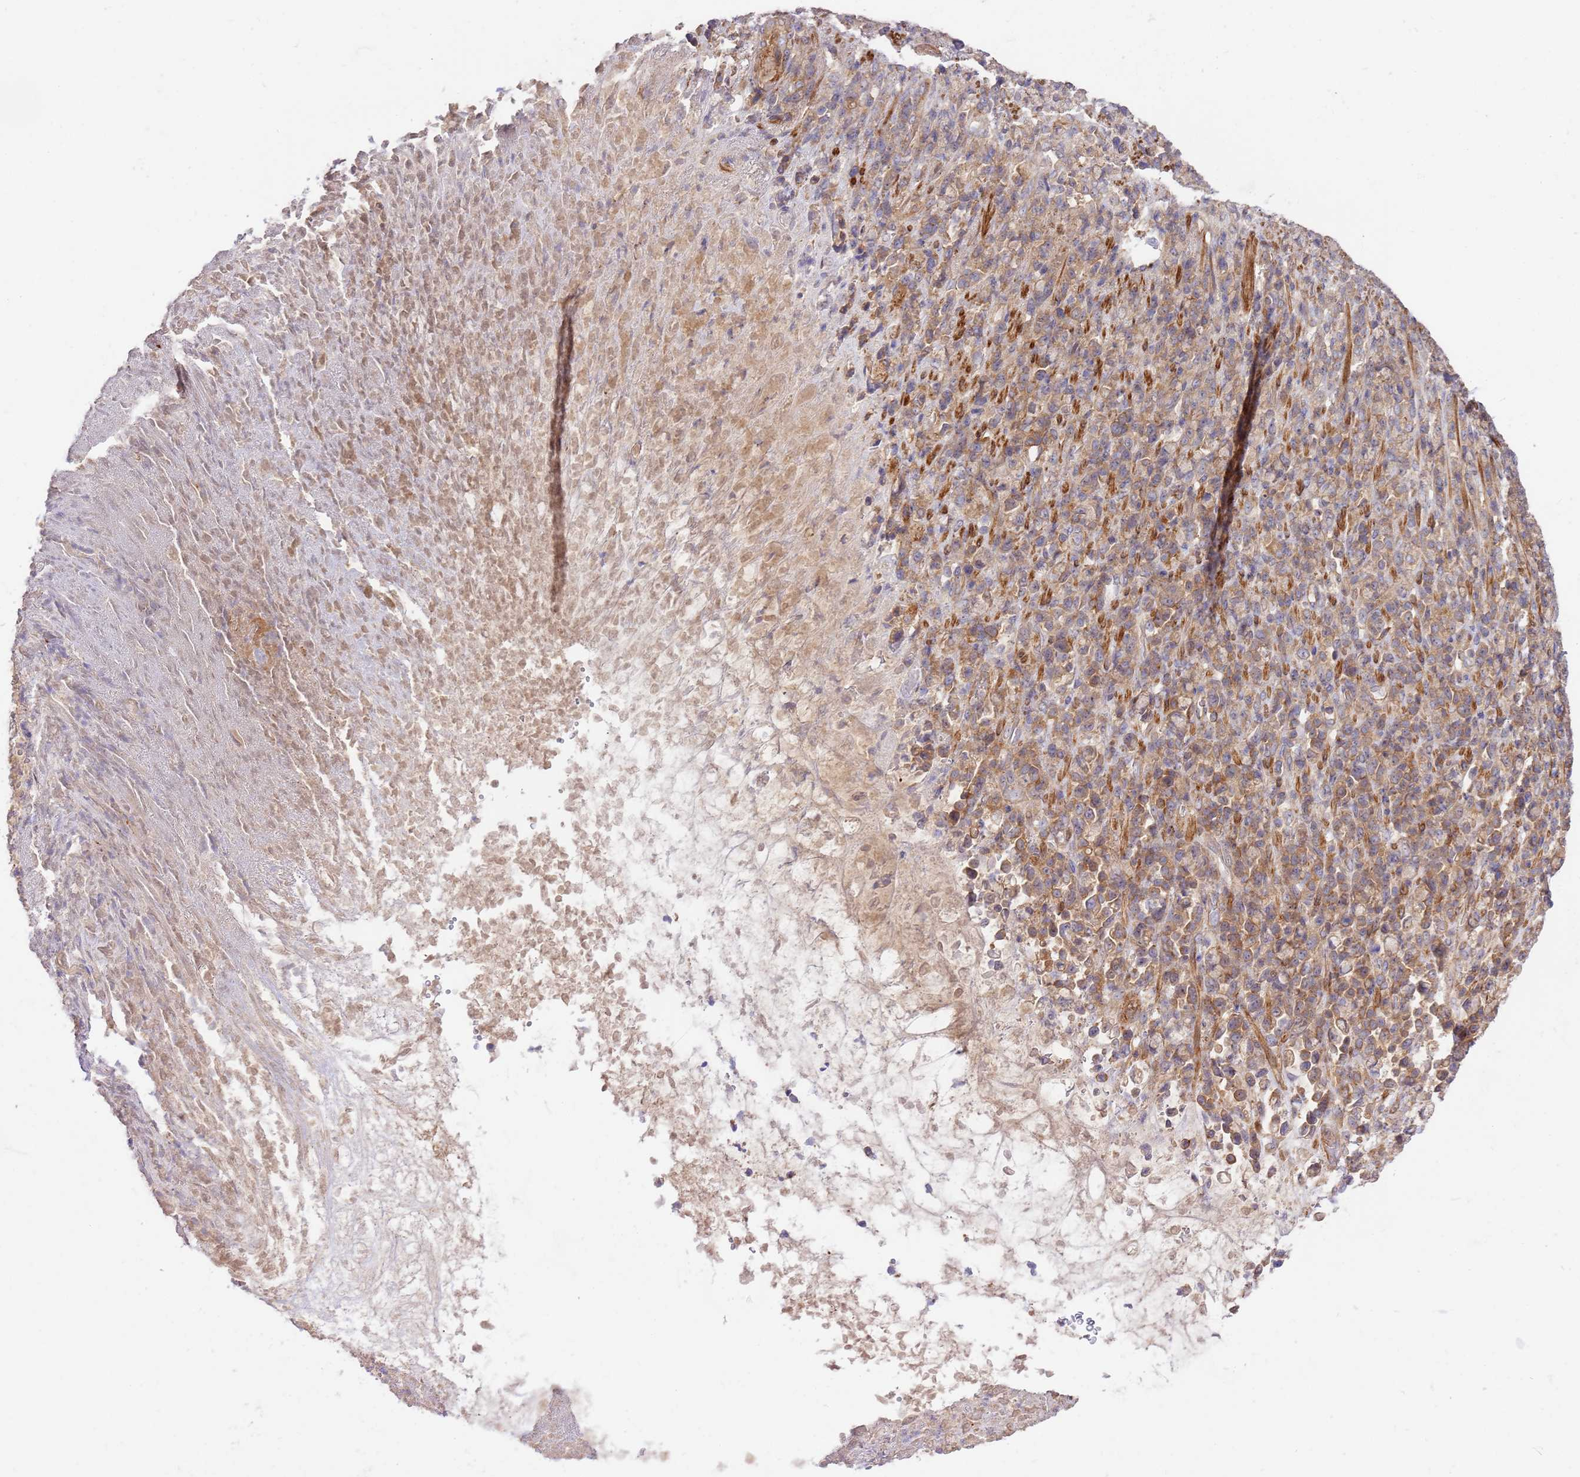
{"staining": {"intensity": "weak", "quantity": "25%-75%", "location": "cytoplasmic/membranous"}, "tissue": "stomach cancer", "cell_type": "Tumor cells", "image_type": "cancer", "snomed": [{"axis": "morphology", "description": "Normal tissue, NOS"}, {"axis": "morphology", "description": "Adenocarcinoma, NOS"}, {"axis": "topography", "description": "Stomach"}], "caption": "The micrograph displays staining of stomach adenocarcinoma, revealing weak cytoplasmic/membranous protein positivity (brown color) within tumor cells. (IHC, brightfield microscopy, high magnification).", "gene": "GAREM1", "patient": {"sex": "female", "age": 79}}